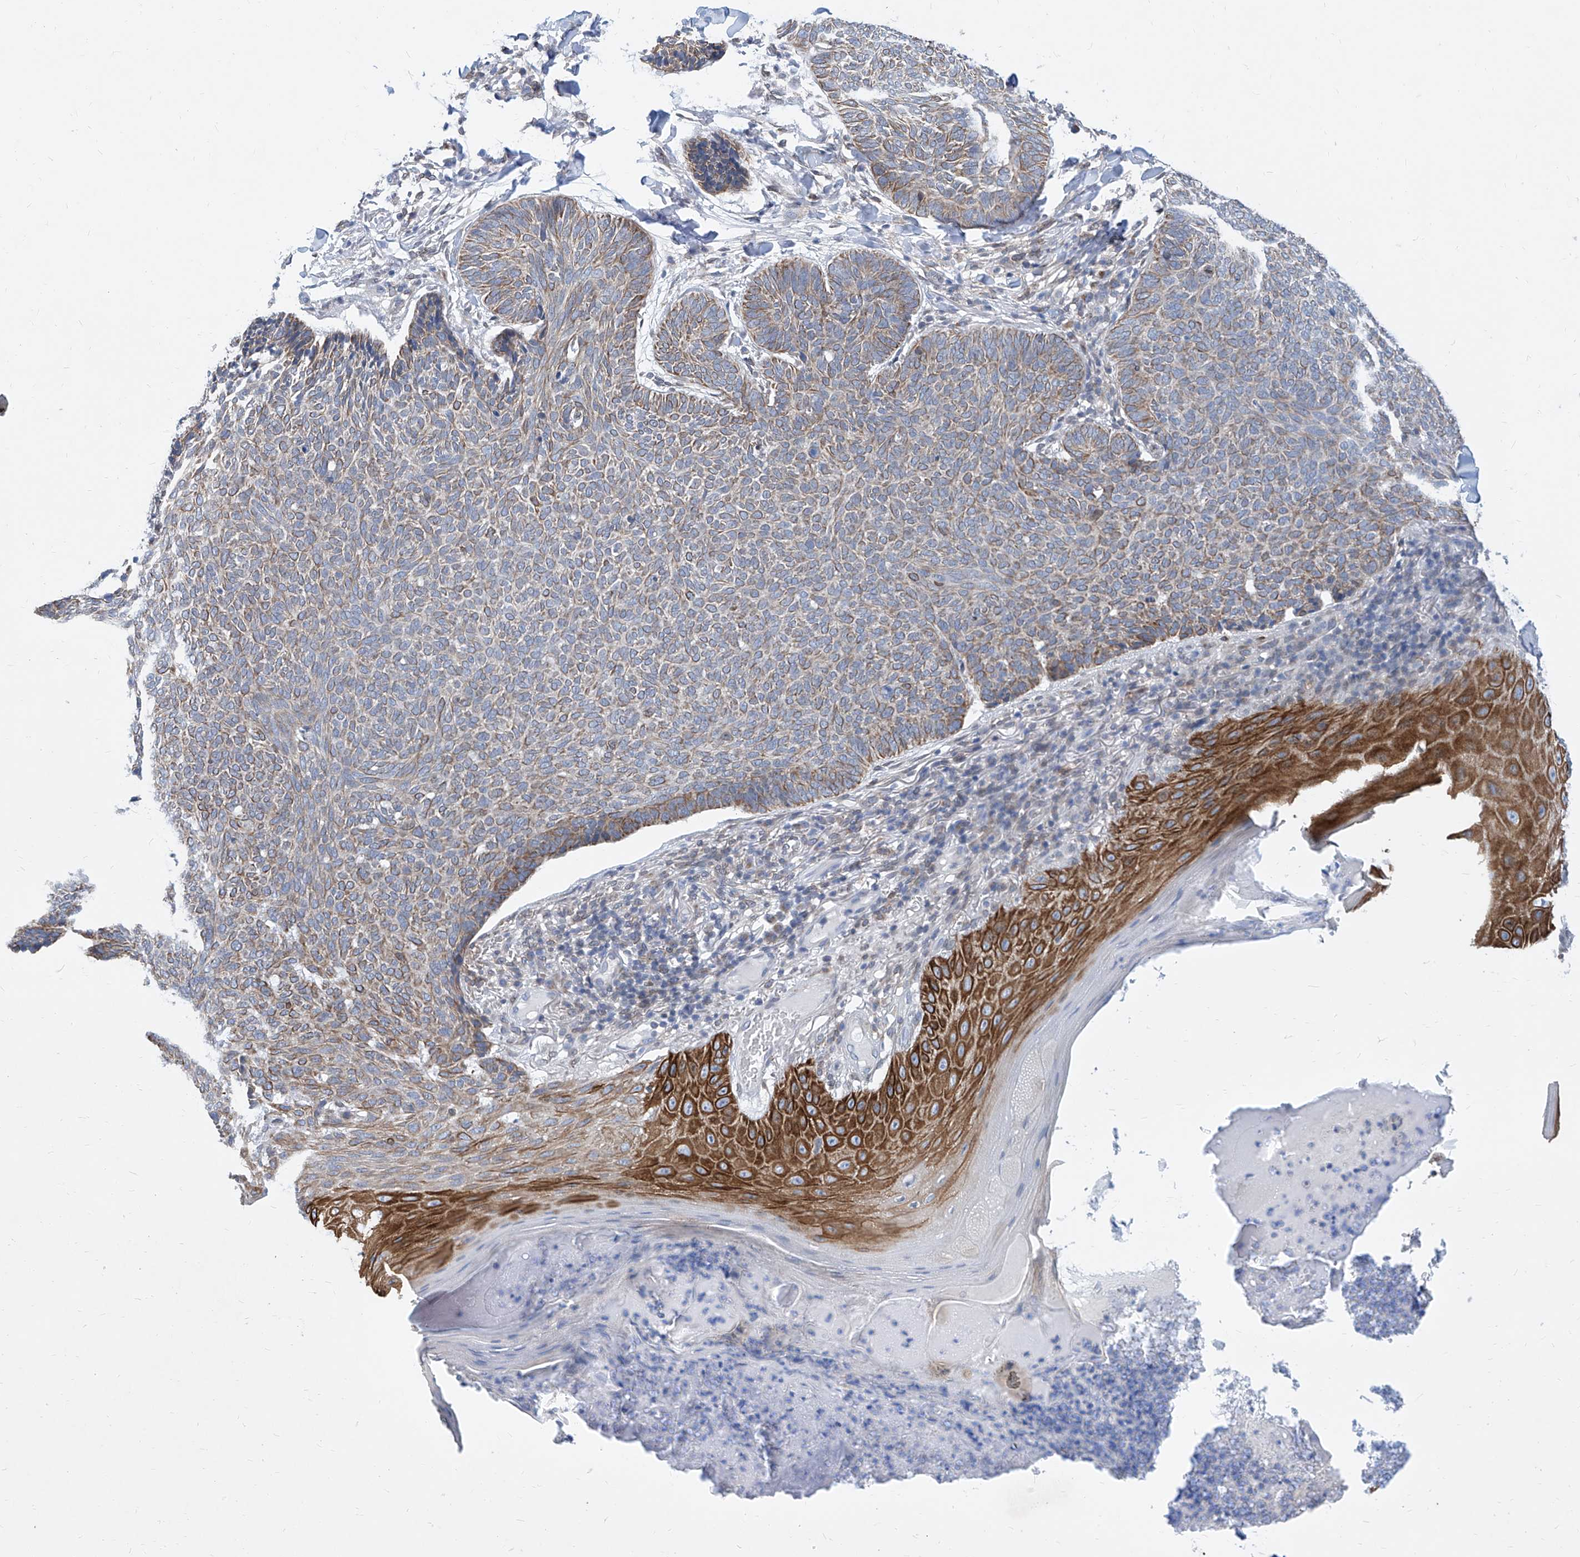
{"staining": {"intensity": "weak", "quantity": "25%-75%", "location": "cytoplasmic/membranous"}, "tissue": "skin cancer", "cell_type": "Tumor cells", "image_type": "cancer", "snomed": [{"axis": "morphology", "description": "Normal tissue, NOS"}, {"axis": "morphology", "description": "Basal cell carcinoma"}, {"axis": "topography", "description": "Skin"}], "caption": "Immunohistochemical staining of human skin cancer (basal cell carcinoma) shows low levels of weak cytoplasmic/membranous protein staining in approximately 25%-75% of tumor cells.", "gene": "MX2", "patient": {"sex": "male", "age": 50}}